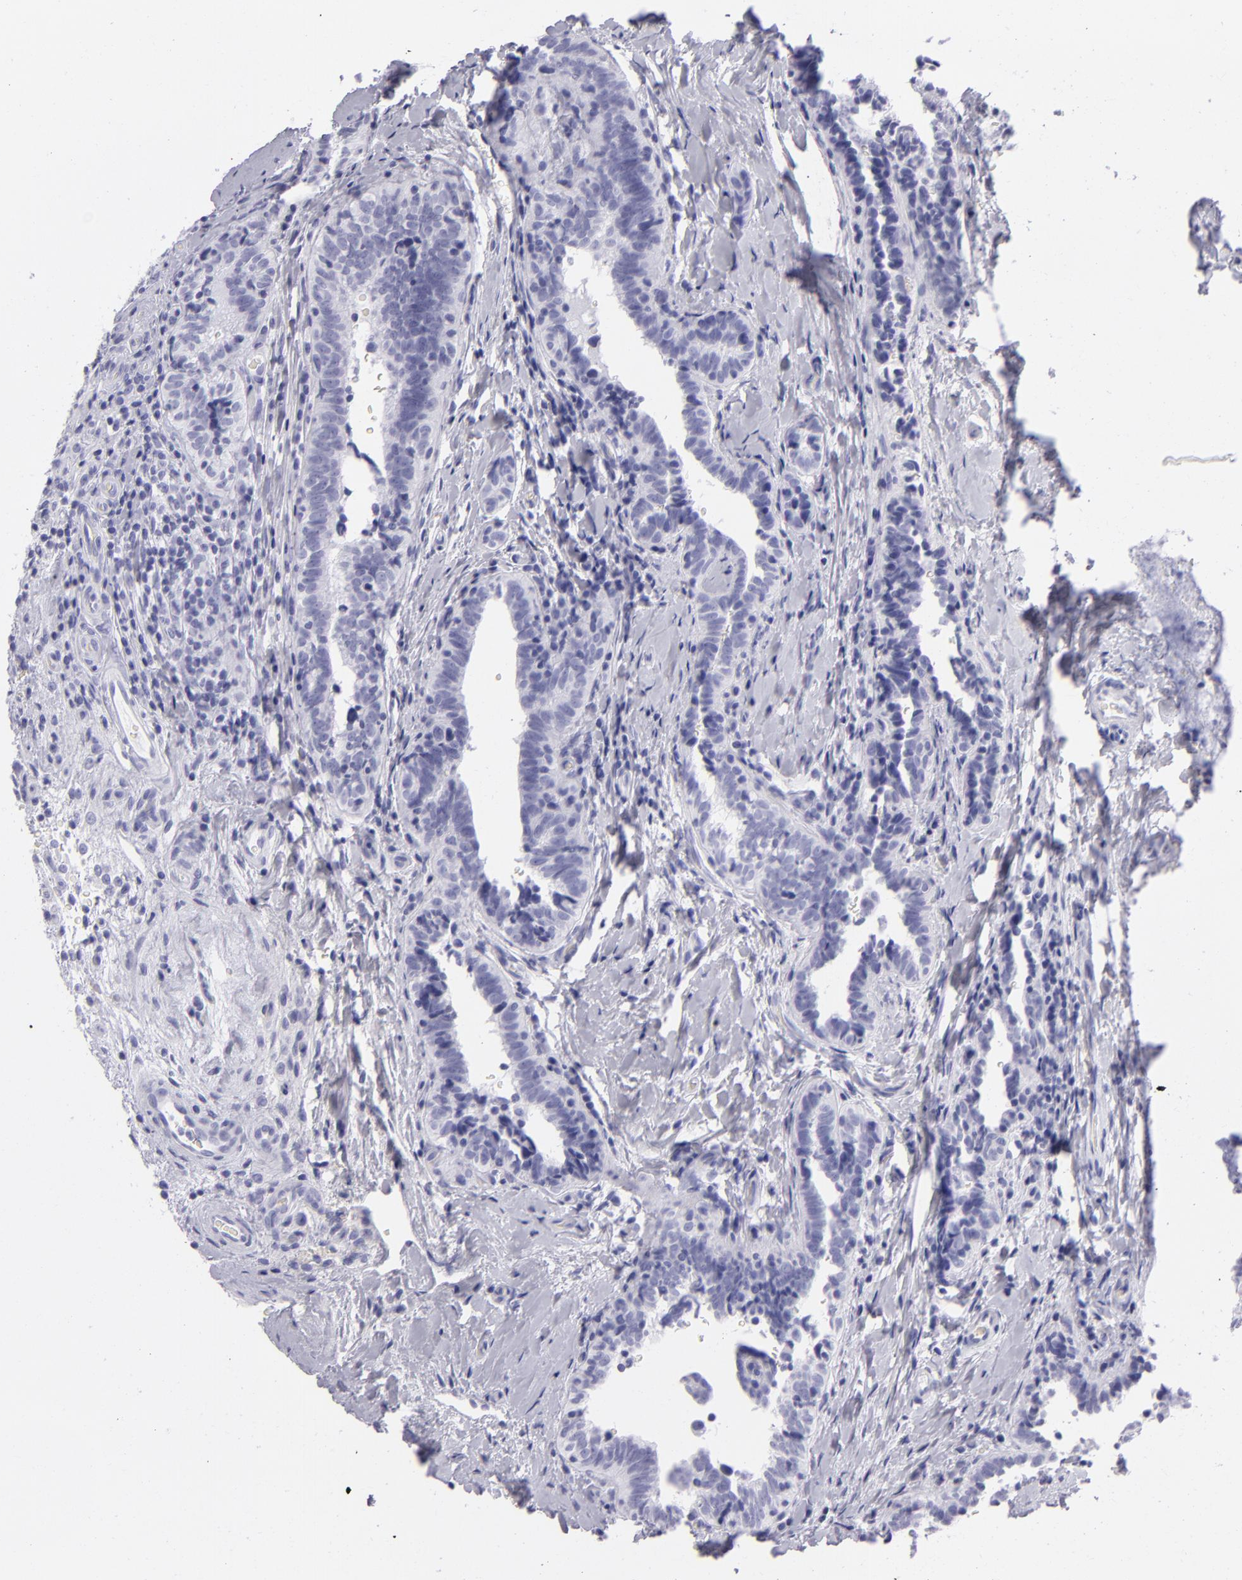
{"staining": {"intensity": "negative", "quantity": "none", "location": "none"}, "tissue": "testis cancer", "cell_type": "Tumor cells", "image_type": "cancer", "snomed": [{"axis": "morphology", "description": "Seminoma, NOS"}, {"axis": "topography", "description": "Testis"}], "caption": "Immunohistochemical staining of human testis cancer (seminoma) demonstrates no significant expression in tumor cells.", "gene": "PVALB", "patient": {"sex": "male", "age": 32}}